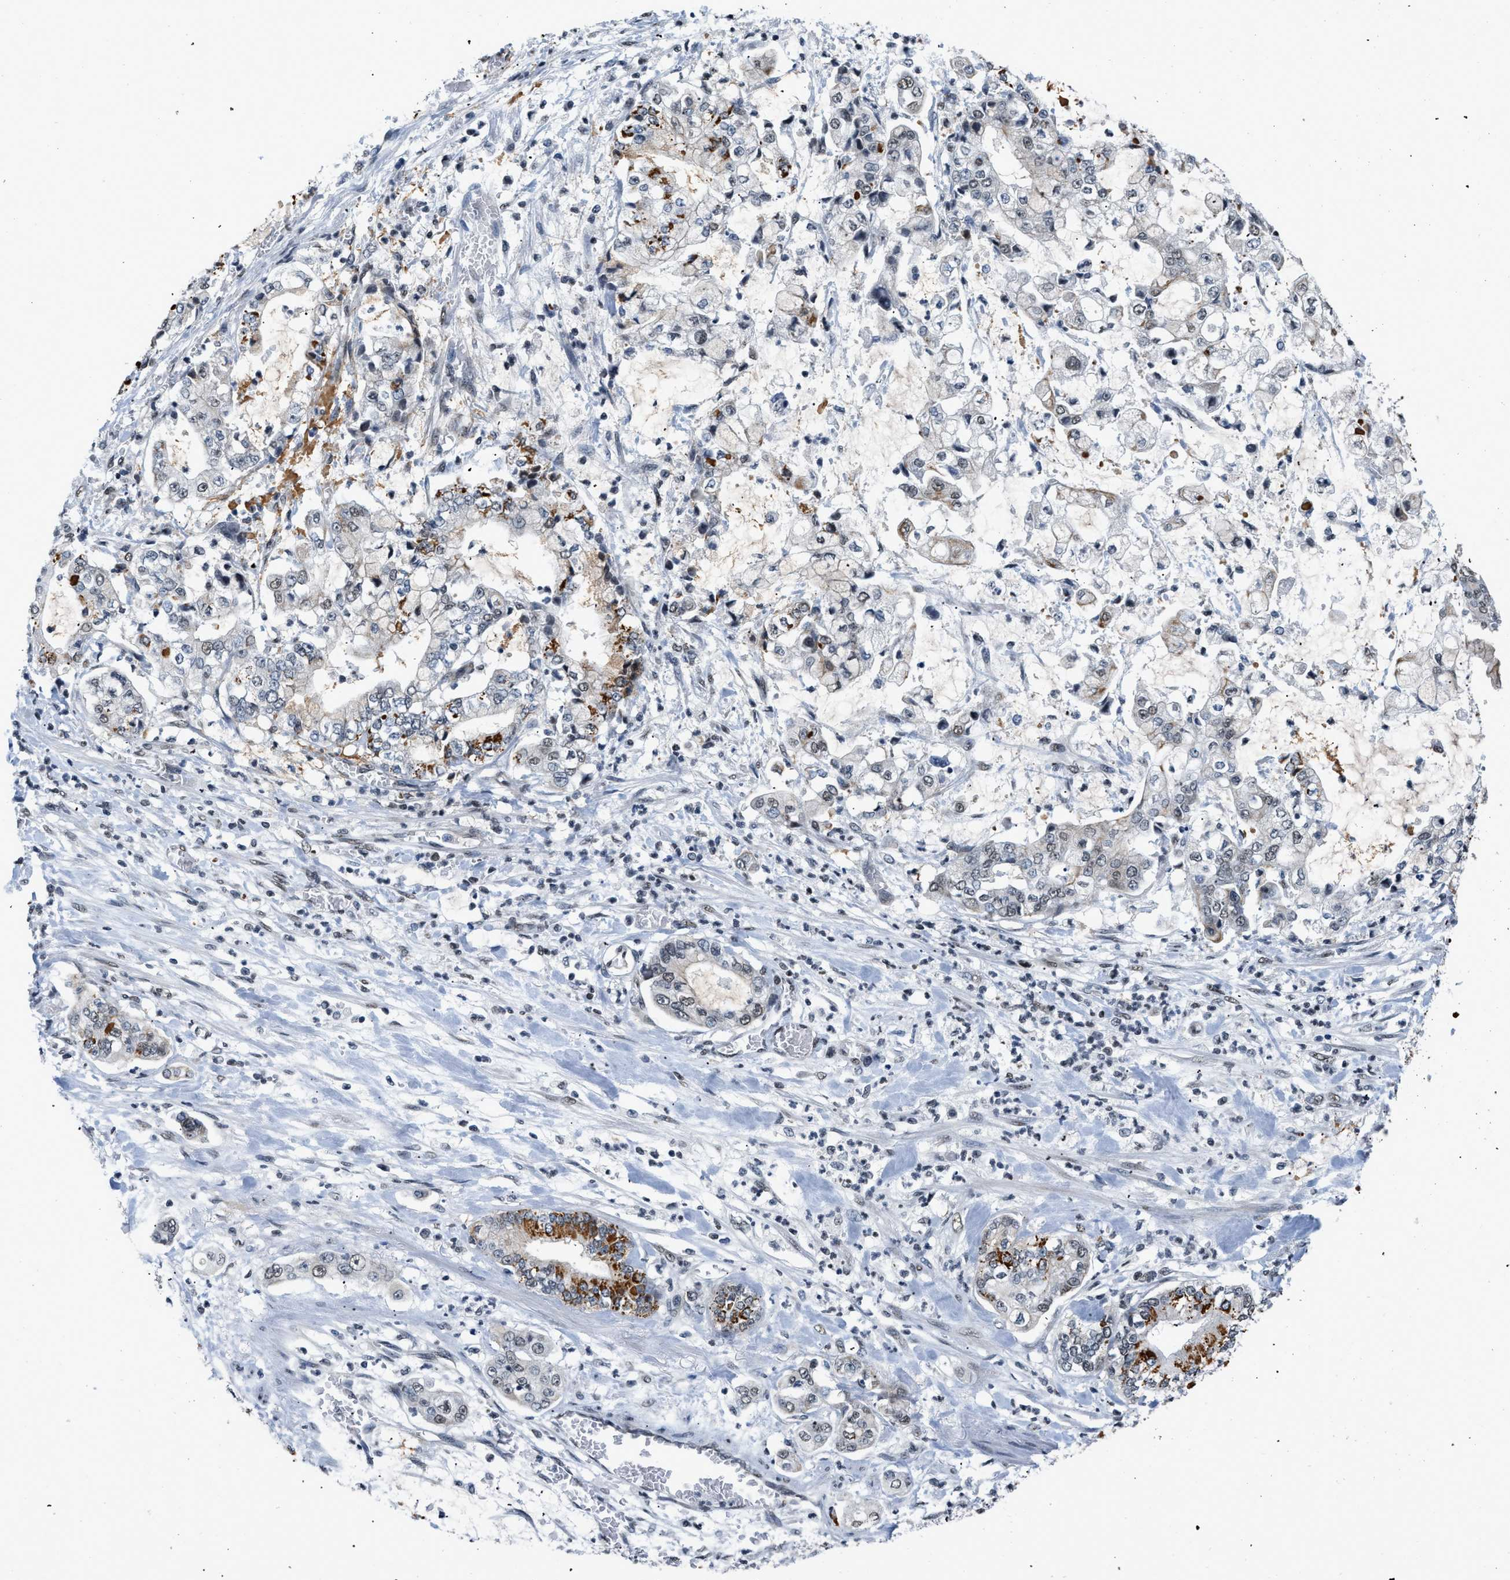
{"staining": {"intensity": "strong", "quantity": "<25%", "location": "cytoplasmic/membranous"}, "tissue": "stomach cancer", "cell_type": "Tumor cells", "image_type": "cancer", "snomed": [{"axis": "morphology", "description": "Adenocarcinoma, NOS"}, {"axis": "topography", "description": "Stomach"}], "caption": "High-magnification brightfield microscopy of stomach adenocarcinoma stained with DAB (3,3'-diaminobenzidine) (brown) and counterstained with hematoxylin (blue). tumor cells exhibit strong cytoplasmic/membranous expression is seen in approximately<25% of cells.", "gene": "RAF1", "patient": {"sex": "male", "age": 76}}